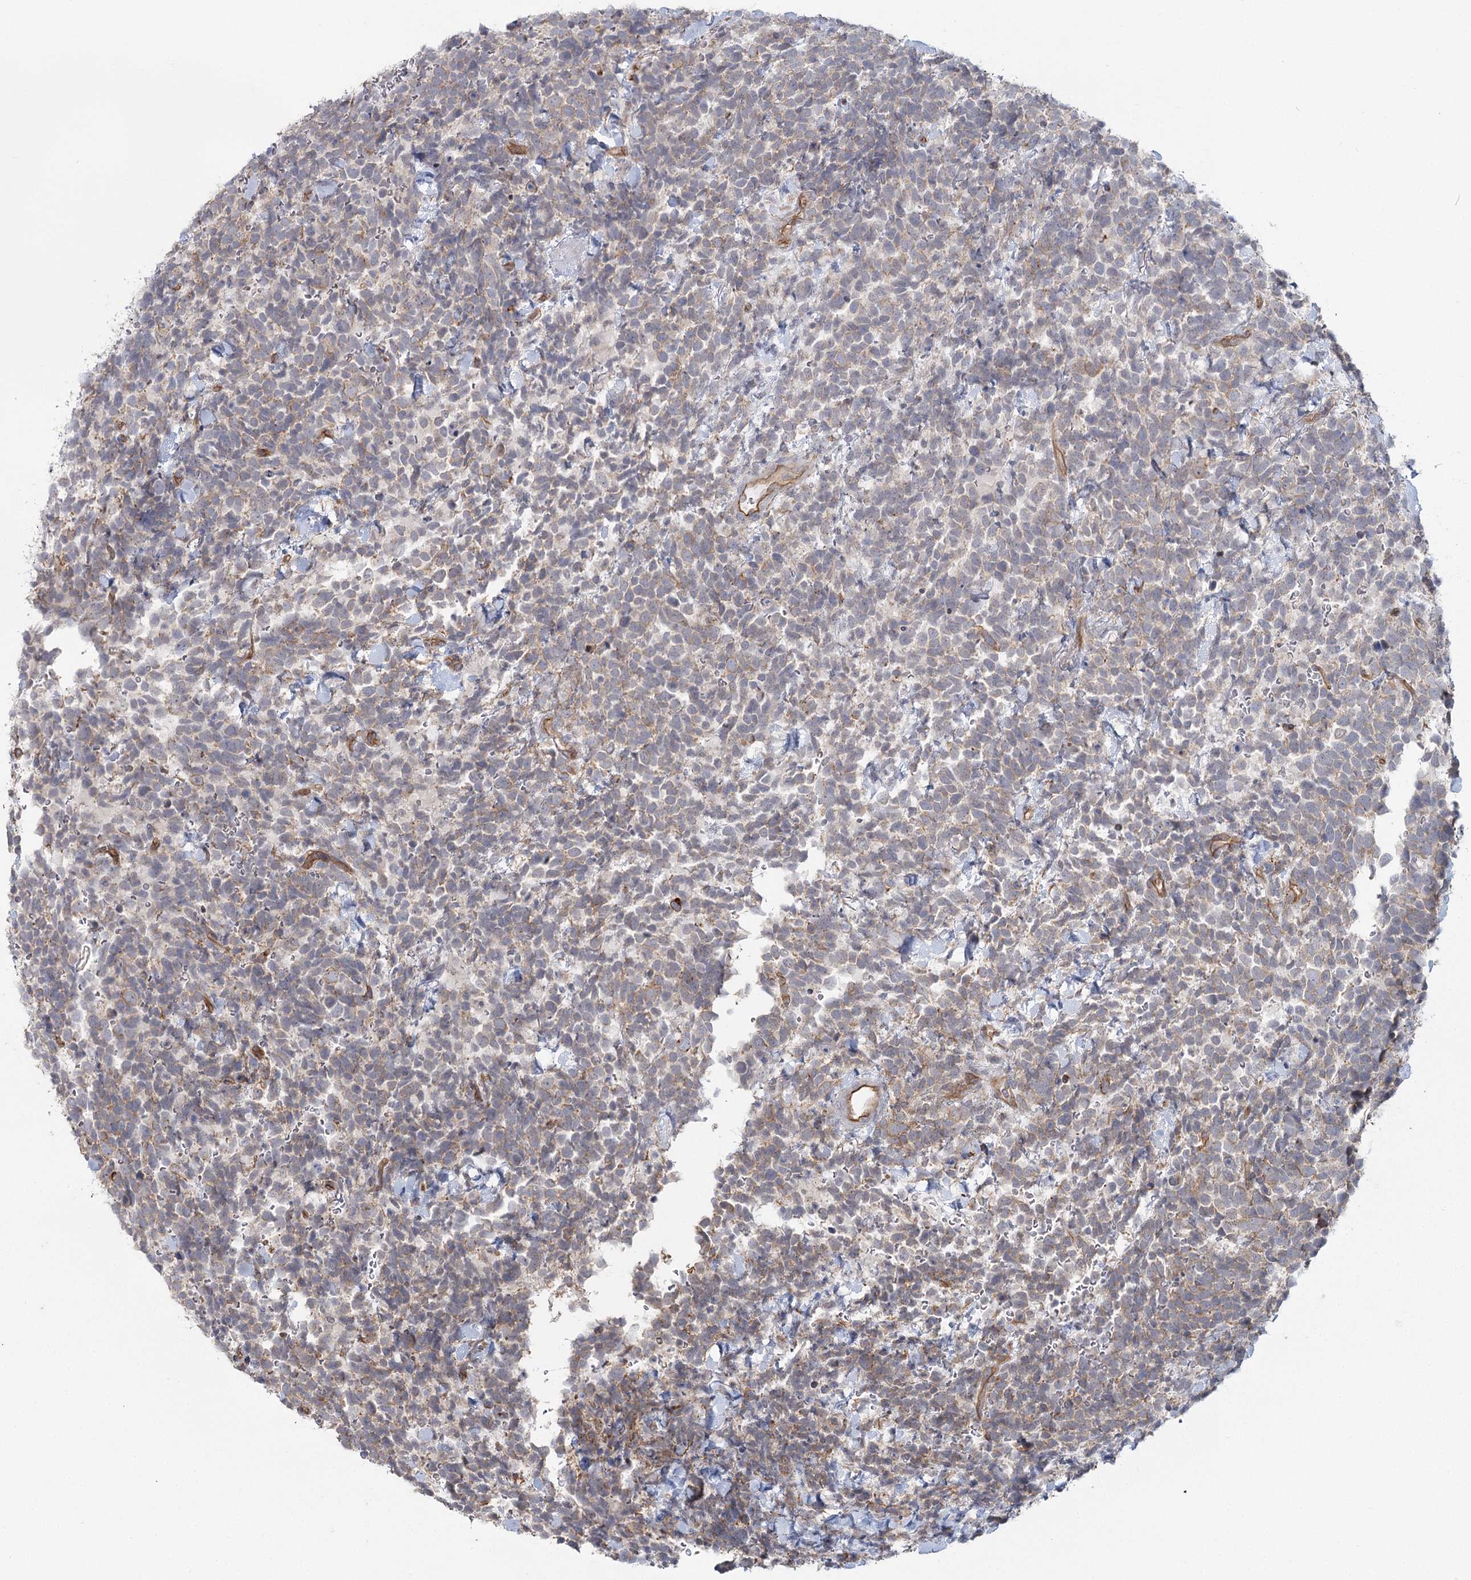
{"staining": {"intensity": "negative", "quantity": "none", "location": "none"}, "tissue": "urothelial cancer", "cell_type": "Tumor cells", "image_type": "cancer", "snomed": [{"axis": "morphology", "description": "Urothelial carcinoma, High grade"}, {"axis": "topography", "description": "Urinary bladder"}], "caption": "The IHC micrograph has no significant staining in tumor cells of urothelial carcinoma (high-grade) tissue. (DAB immunohistochemistry (IHC), high magnification).", "gene": "RPP14", "patient": {"sex": "female", "age": 82}}